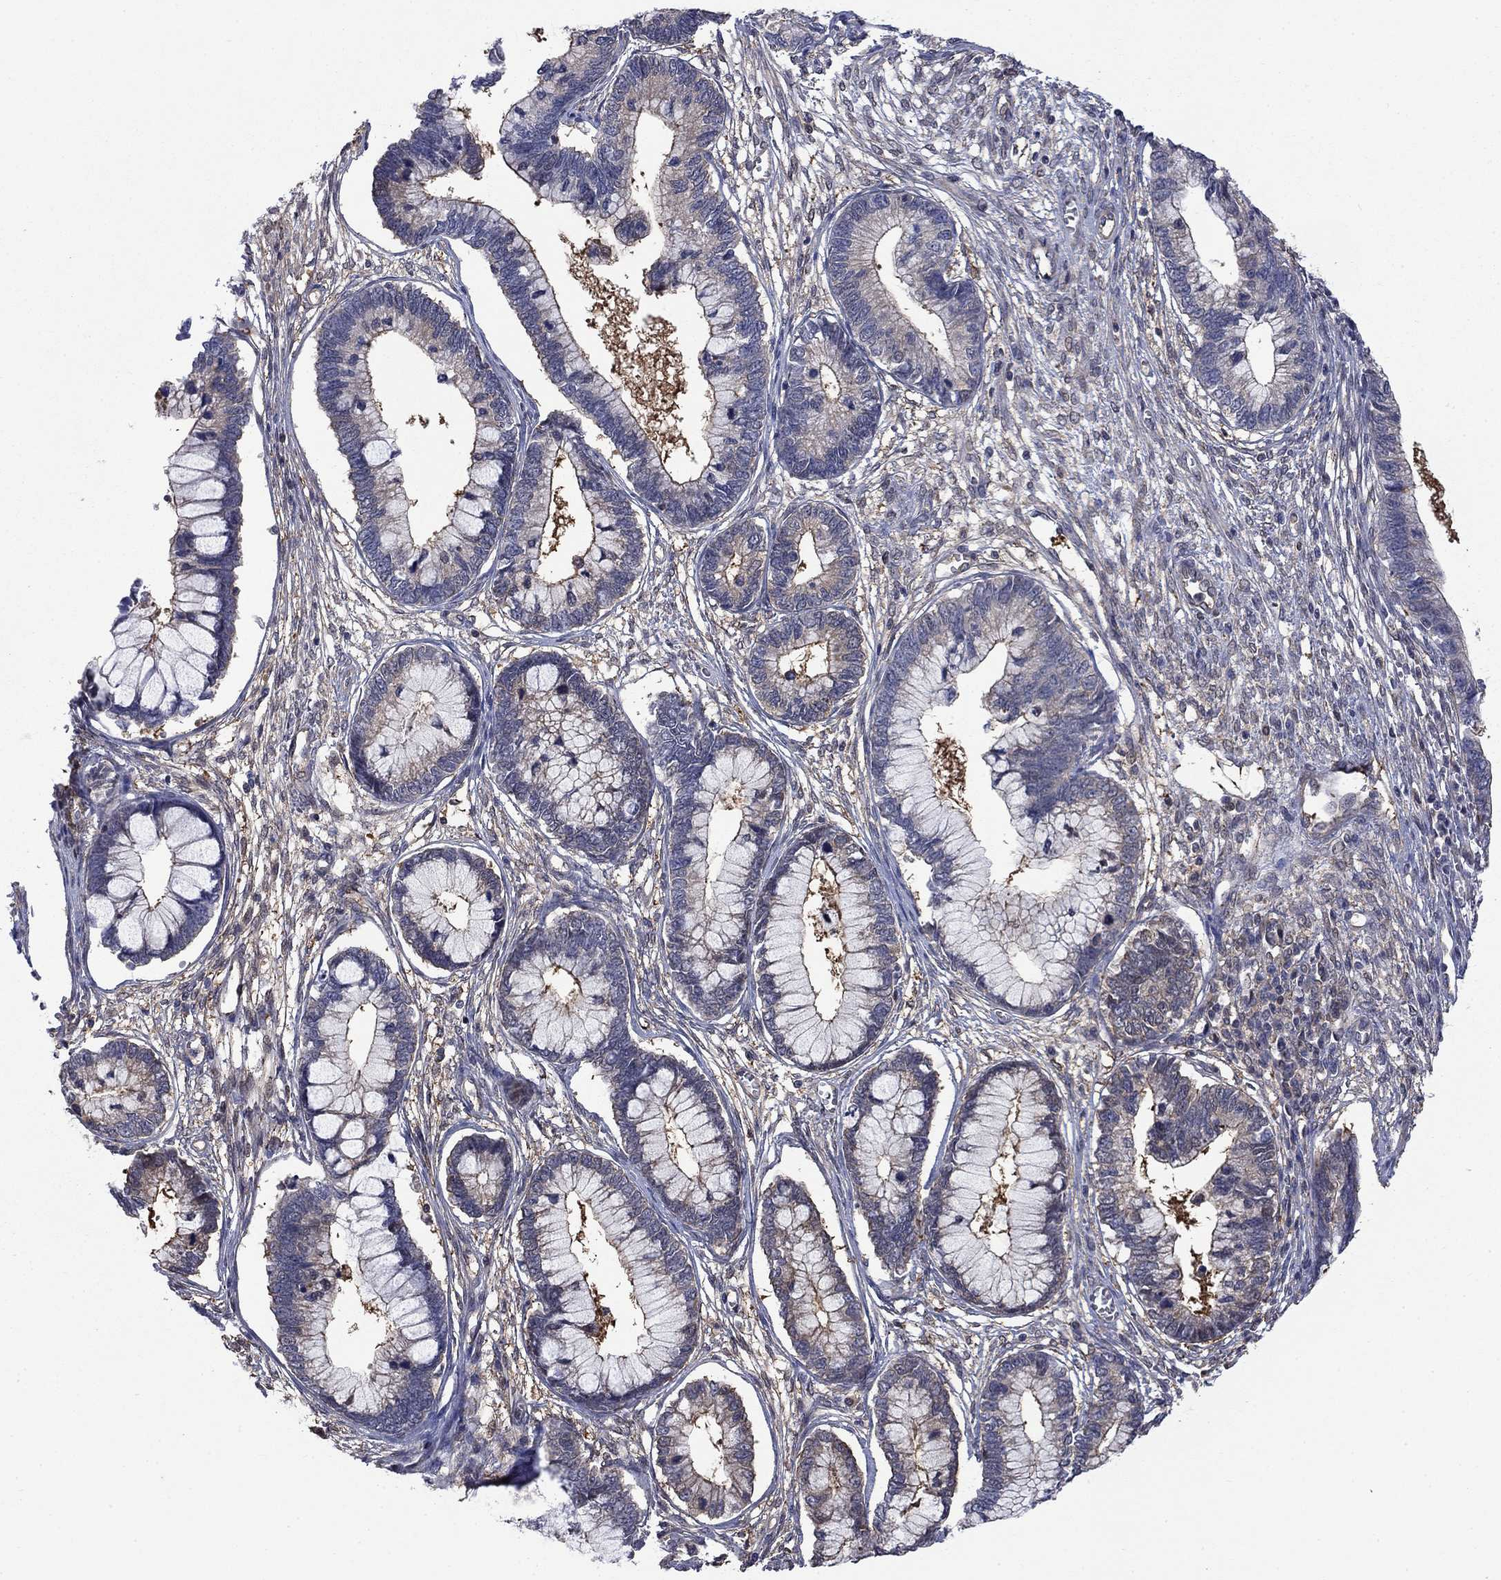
{"staining": {"intensity": "weak", "quantity": "25%-75%", "location": "cytoplasmic/membranous"}, "tissue": "cervical cancer", "cell_type": "Tumor cells", "image_type": "cancer", "snomed": [{"axis": "morphology", "description": "Adenocarcinoma, NOS"}, {"axis": "topography", "description": "Cervix"}], "caption": "Immunohistochemical staining of human cervical cancer displays low levels of weak cytoplasmic/membranous protein positivity in approximately 25%-75% of tumor cells.", "gene": "PDZD2", "patient": {"sex": "female", "age": 44}}